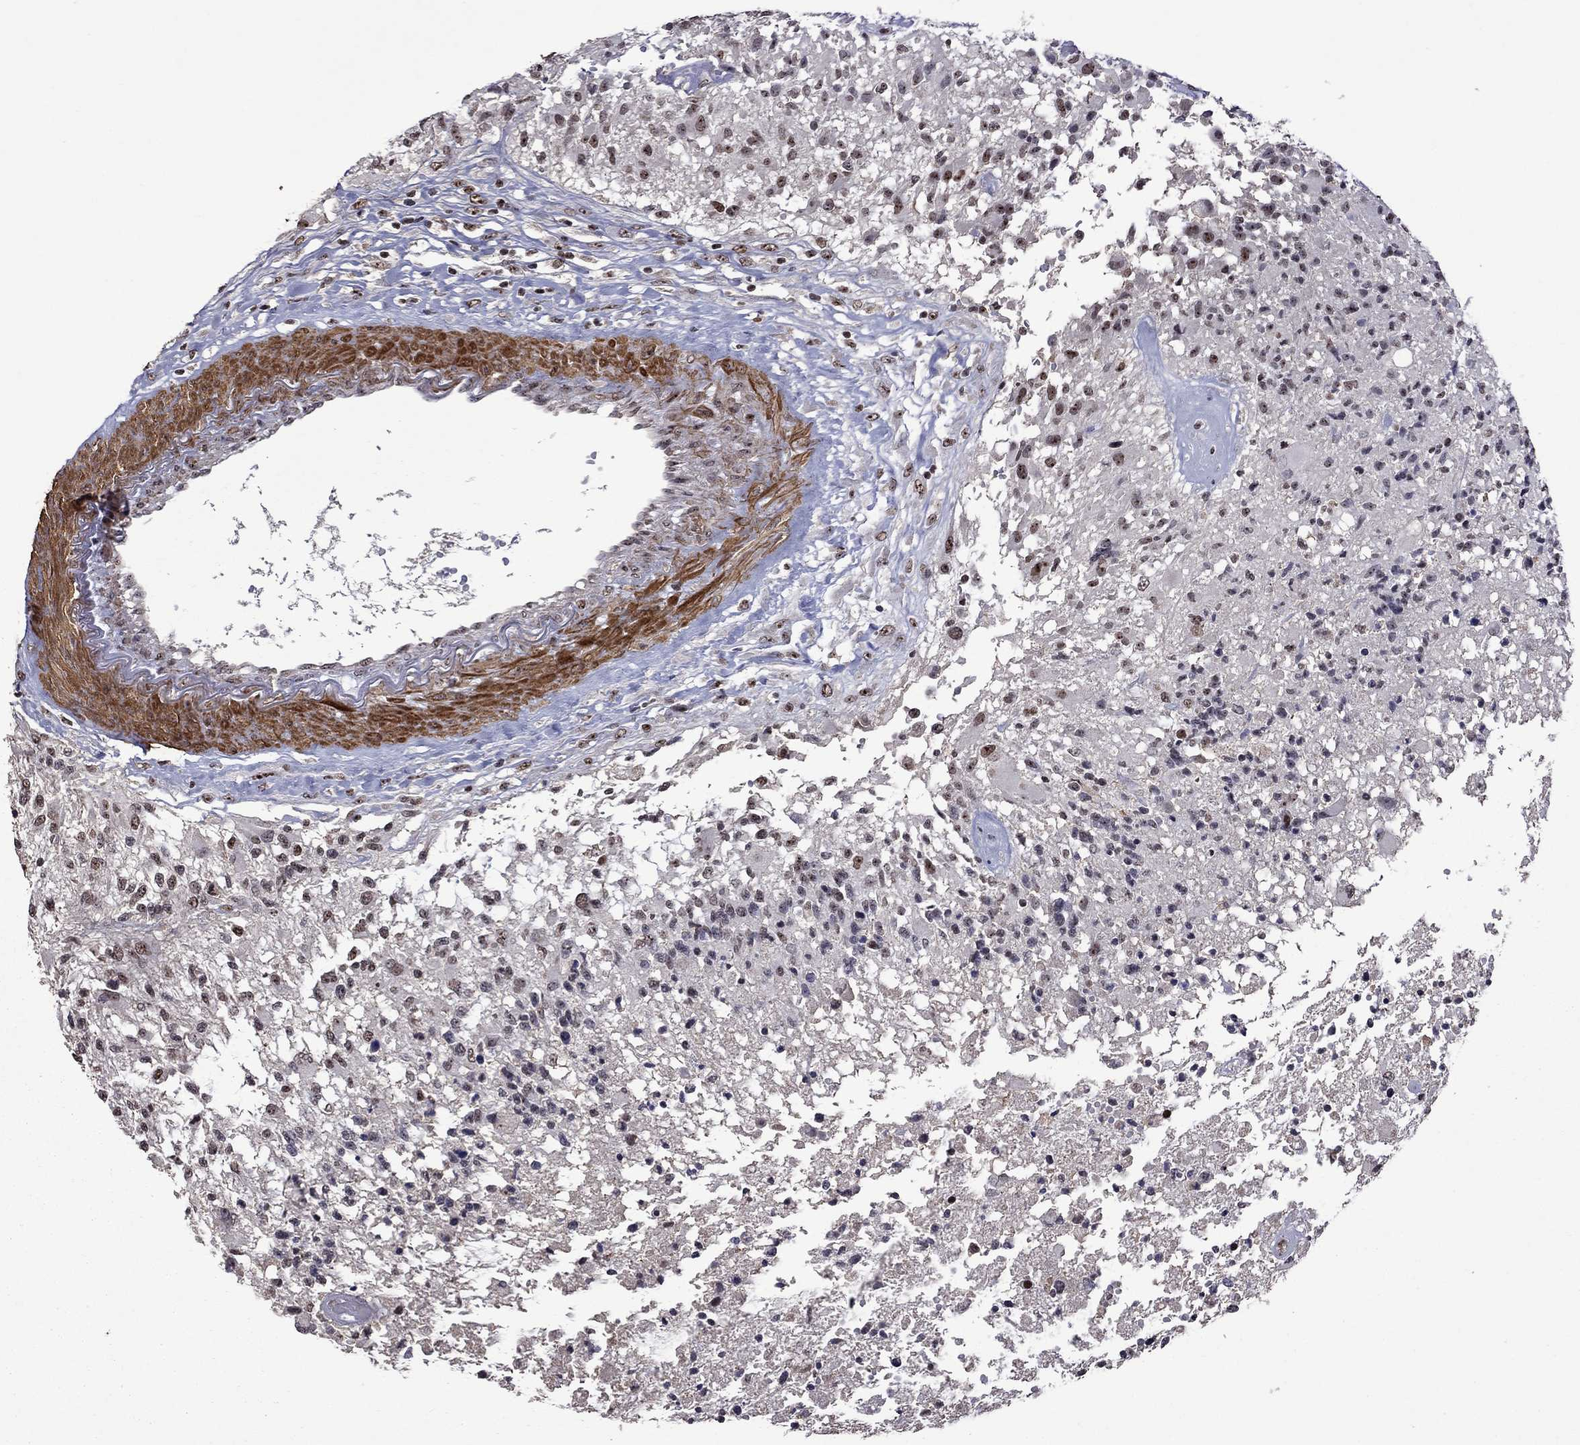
{"staining": {"intensity": "moderate", "quantity": "25%-75%", "location": "nuclear"}, "tissue": "glioma", "cell_type": "Tumor cells", "image_type": "cancer", "snomed": [{"axis": "morphology", "description": "Glioma, malignant, High grade"}, {"axis": "topography", "description": "Brain"}], "caption": "An IHC histopathology image of neoplastic tissue is shown. Protein staining in brown labels moderate nuclear positivity in malignant high-grade glioma within tumor cells. The staining was performed using DAB (3,3'-diaminobenzidine) to visualize the protein expression in brown, while the nuclei were stained in blue with hematoxylin (Magnification: 20x).", "gene": "SPOUT1", "patient": {"sex": "female", "age": 63}}